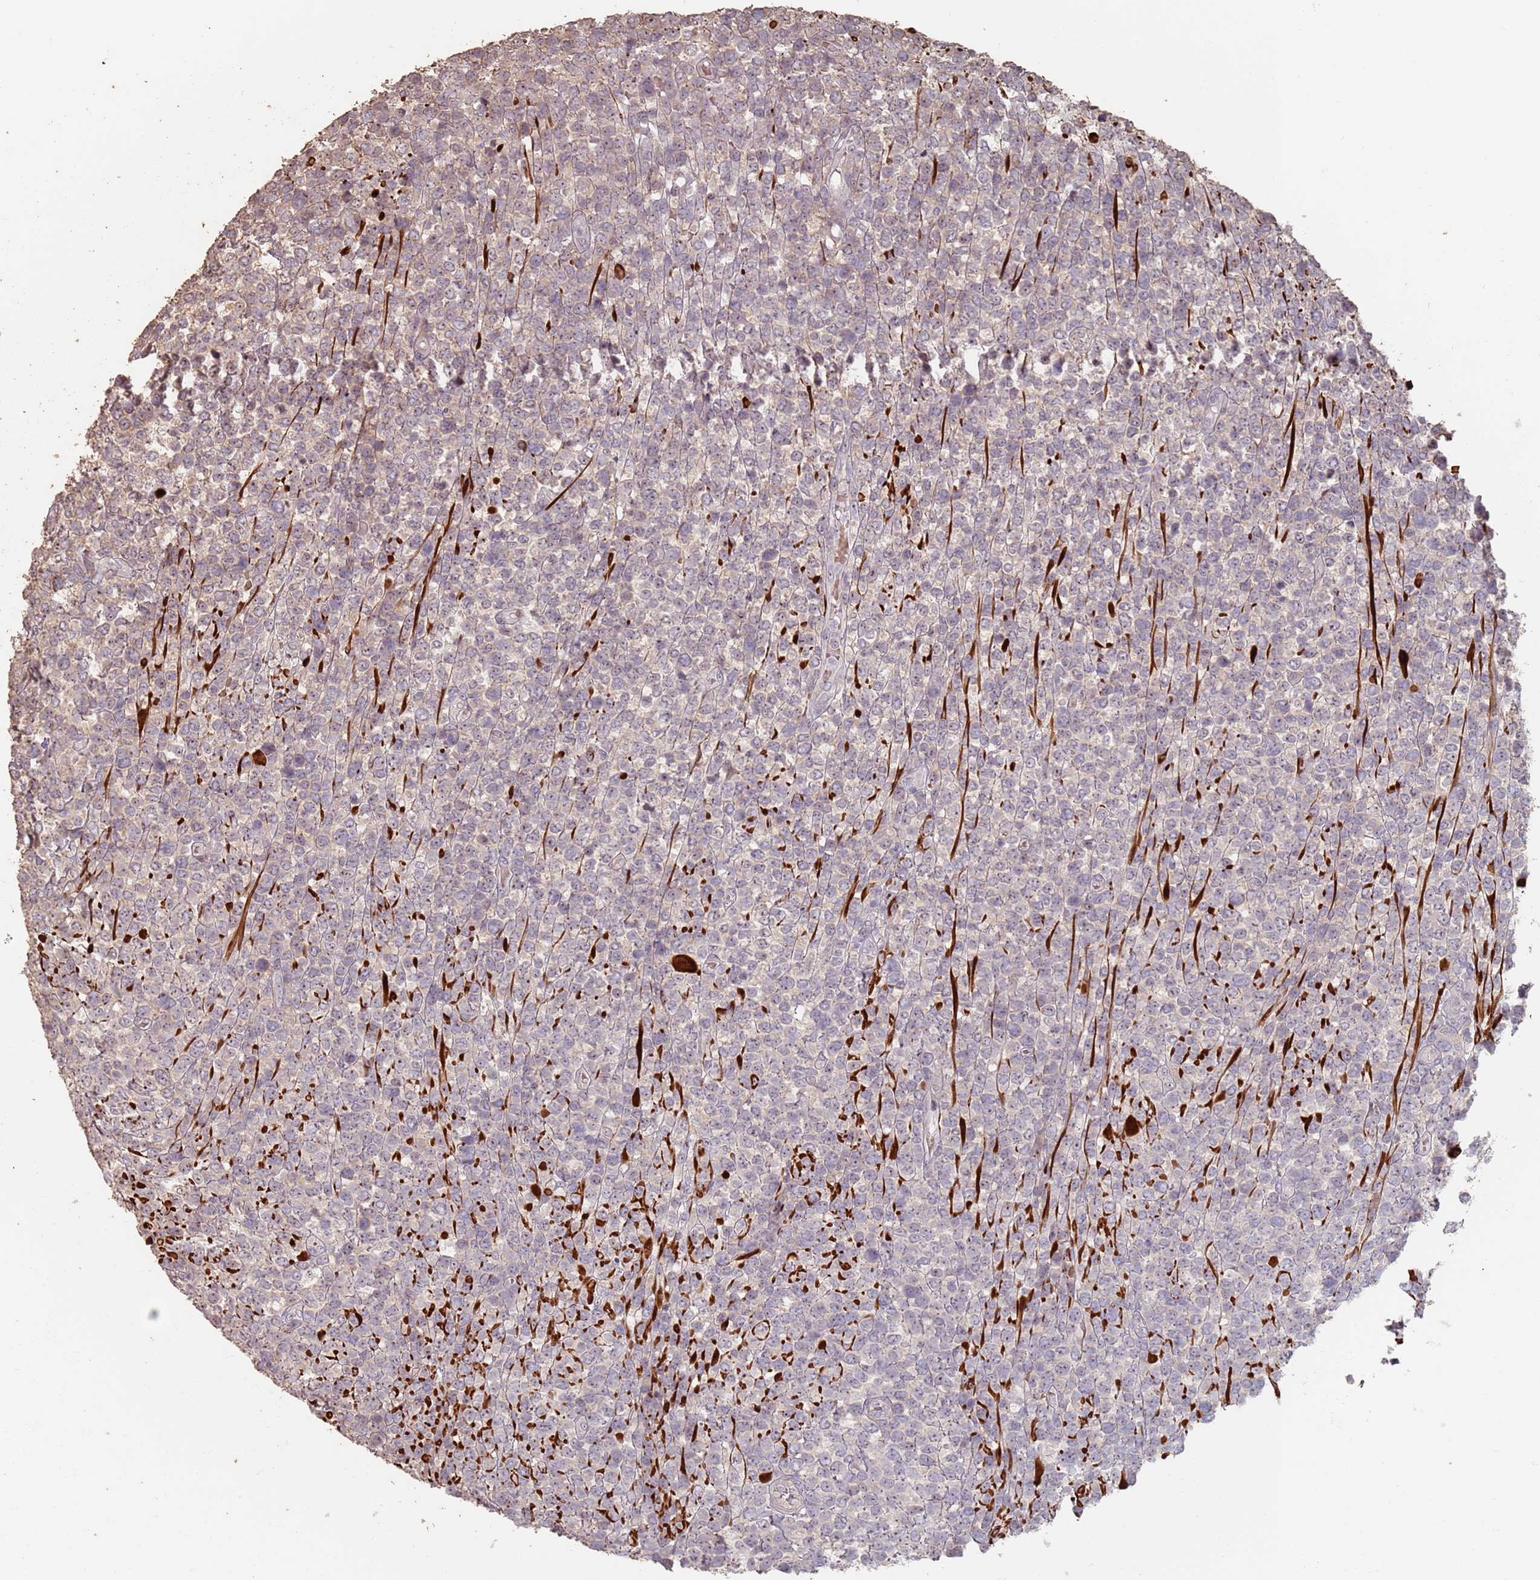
{"staining": {"intensity": "negative", "quantity": "none", "location": "none"}, "tissue": "lymphoma", "cell_type": "Tumor cells", "image_type": "cancer", "snomed": [{"axis": "morphology", "description": "Malignant lymphoma, non-Hodgkin's type, High grade"}, {"axis": "topography", "description": "Soft tissue"}], "caption": "A micrograph of high-grade malignant lymphoma, non-Hodgkin's type stained for a protein demonstrates no brown staining in tumor cells.", "gene": "ADTRP", "patient": {"sex": "female", "age": 56}}